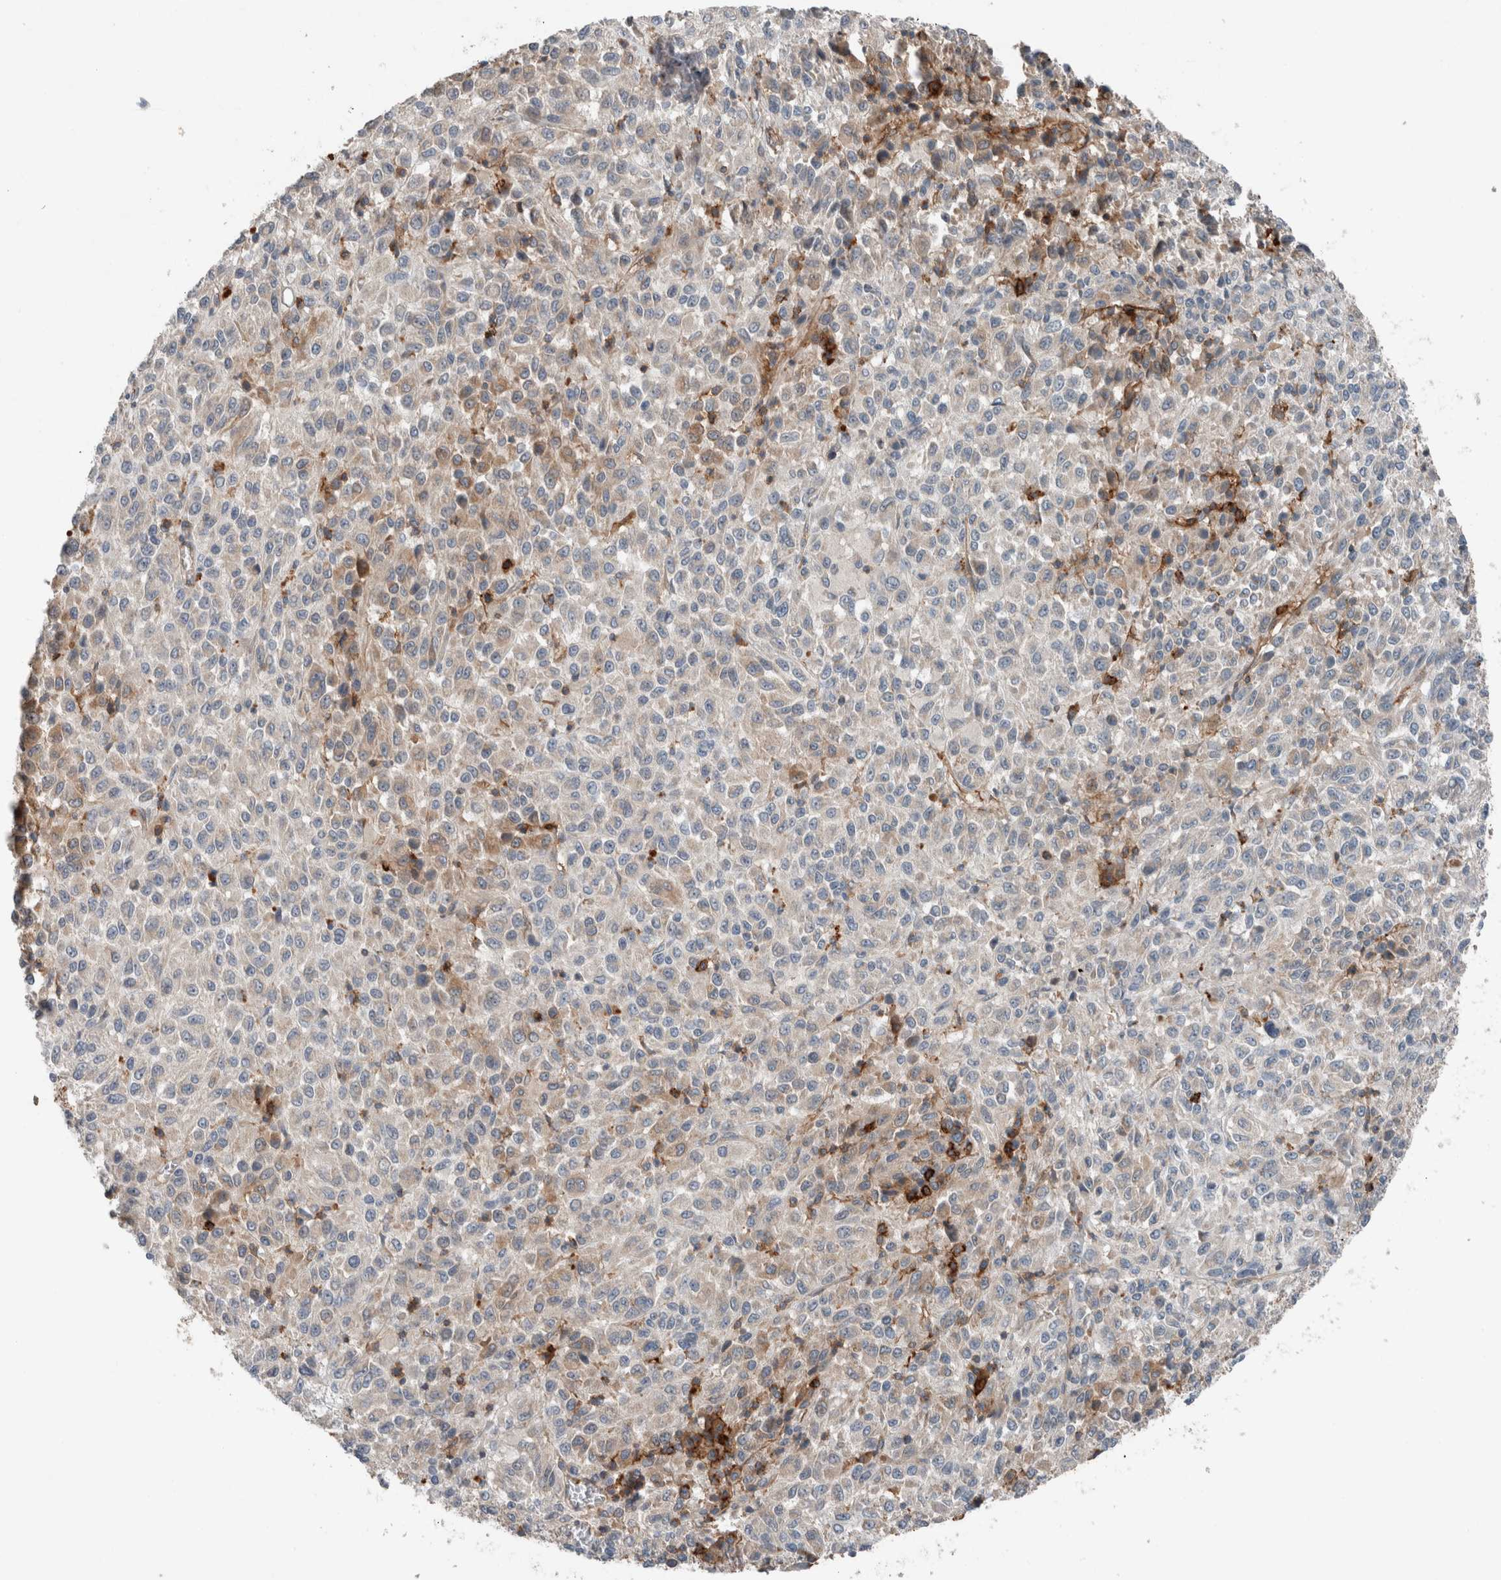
{"staining": {"intensity": "moderate", "quantity": "<25%", "location": "cytoplasmic/membranous"}, "tissue": "melanoma", "cell_type": "Tumor cells", "image_type": "cancer", "snomed": [{"axis": "morphology", "description": "Malignant melanoma, Metastatic site"}, {"axis": "topography", "description": "Lung"}], "caption": "Protein expression analysis of malignant melanoma (metastatic site) exhibits moderate cytoplasmic/membranous staining in approximately <25% of tumor cells.", "gene": "UGCG", "patient": {"sex": "male", "age": 64}}